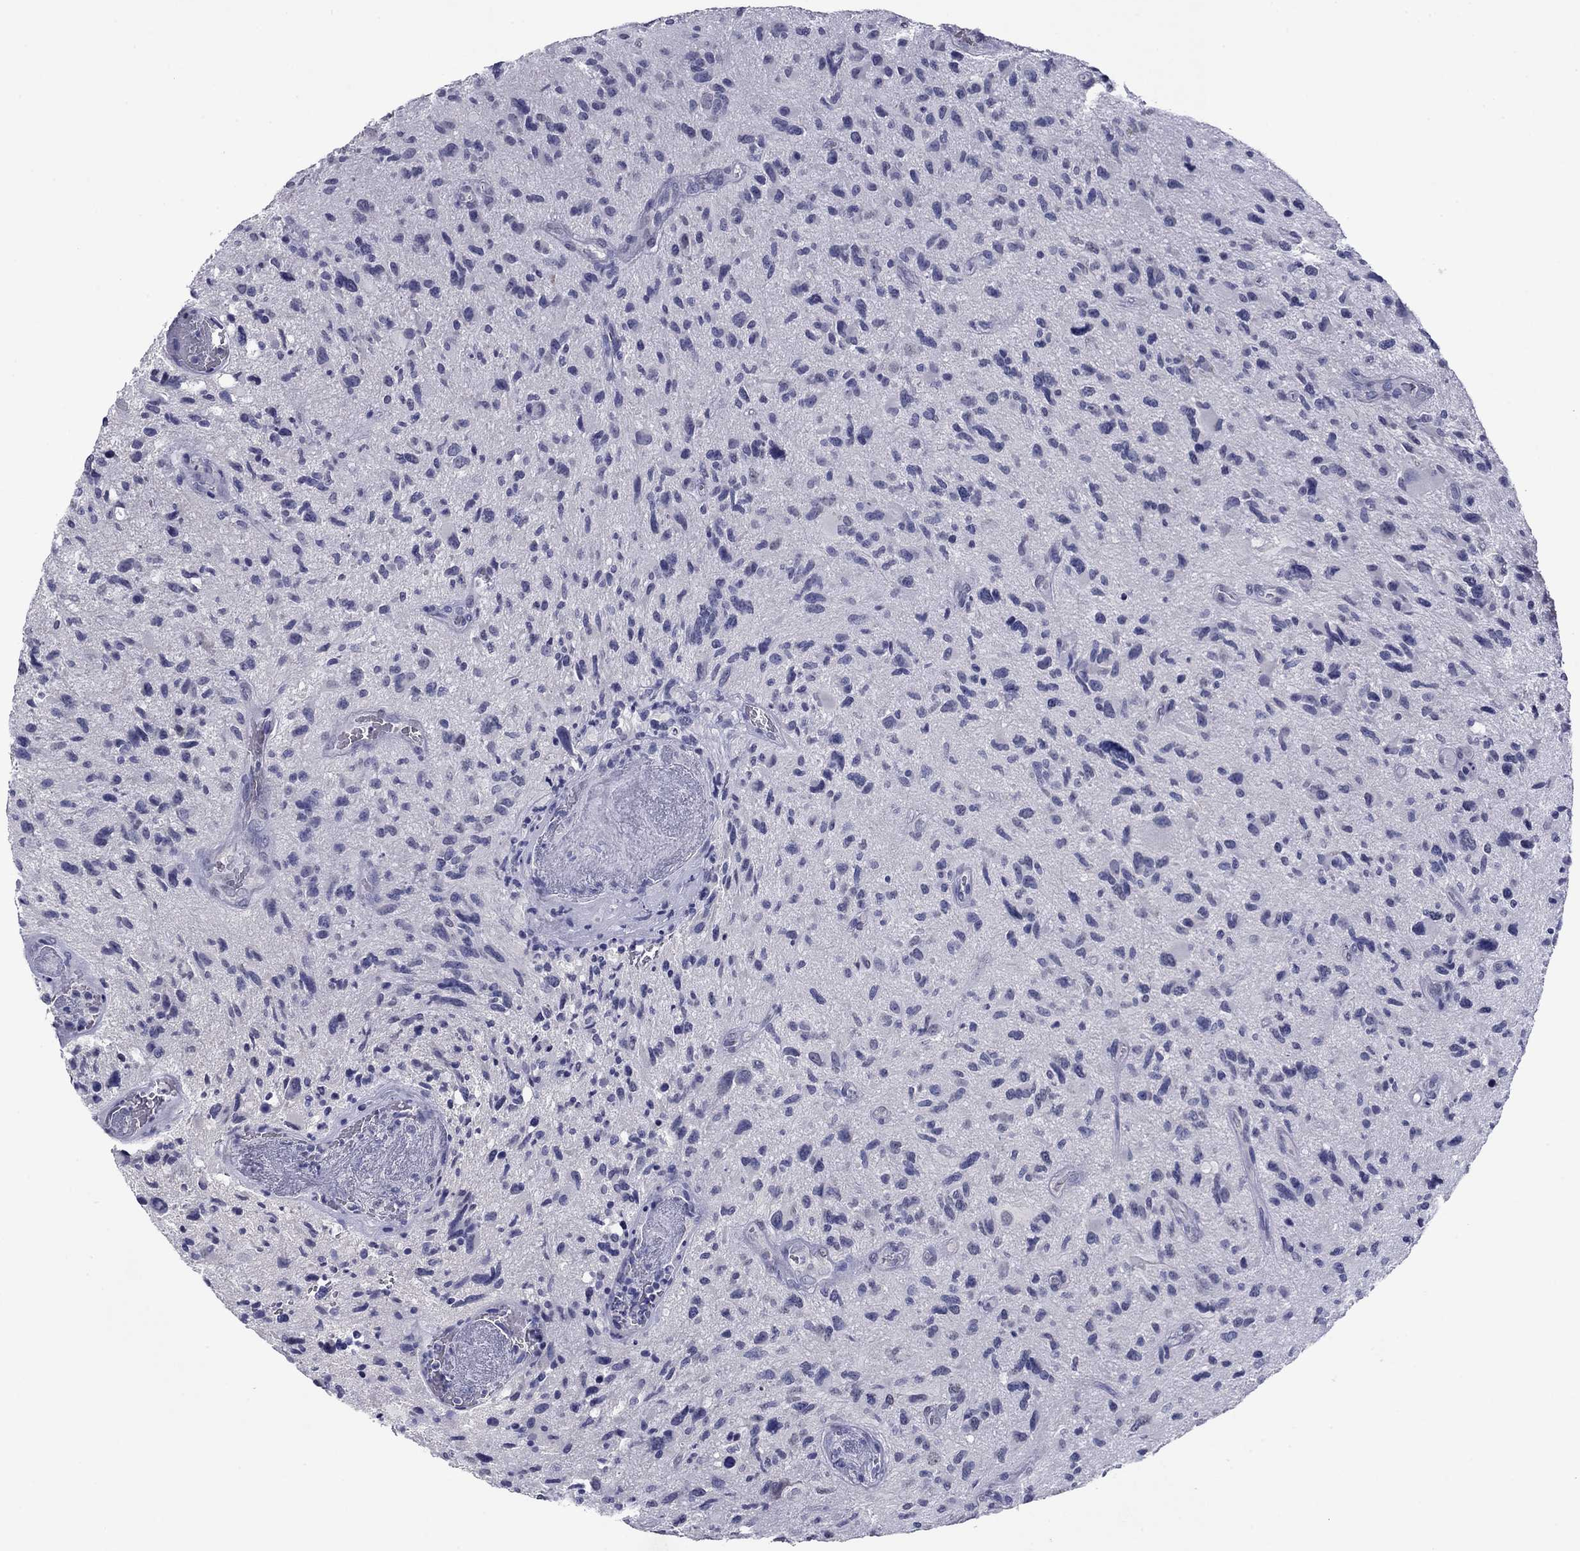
{"staining": {"intensity": "negative", "quantity": "none", "location": "none"}, "tissue": "glioma", "cell_type": "Tumor cells", "image_type": "cancer", "snomed": [{"axis": "morphology", "description": "Glioma, malignant, NOS"}, {"axis": "morphology", "description": "Glioma, malignant, High grade"}, {"axis": "topography", "description": "Brain"}], "caption": "Immunohistochemistry (IHC) image of neoplastic tissue: human glioma stained with DAB exhibits no significant protein staining in tumor cells.", "gene": "HAO1", "patient": {"sex": "female", "age": 71}}